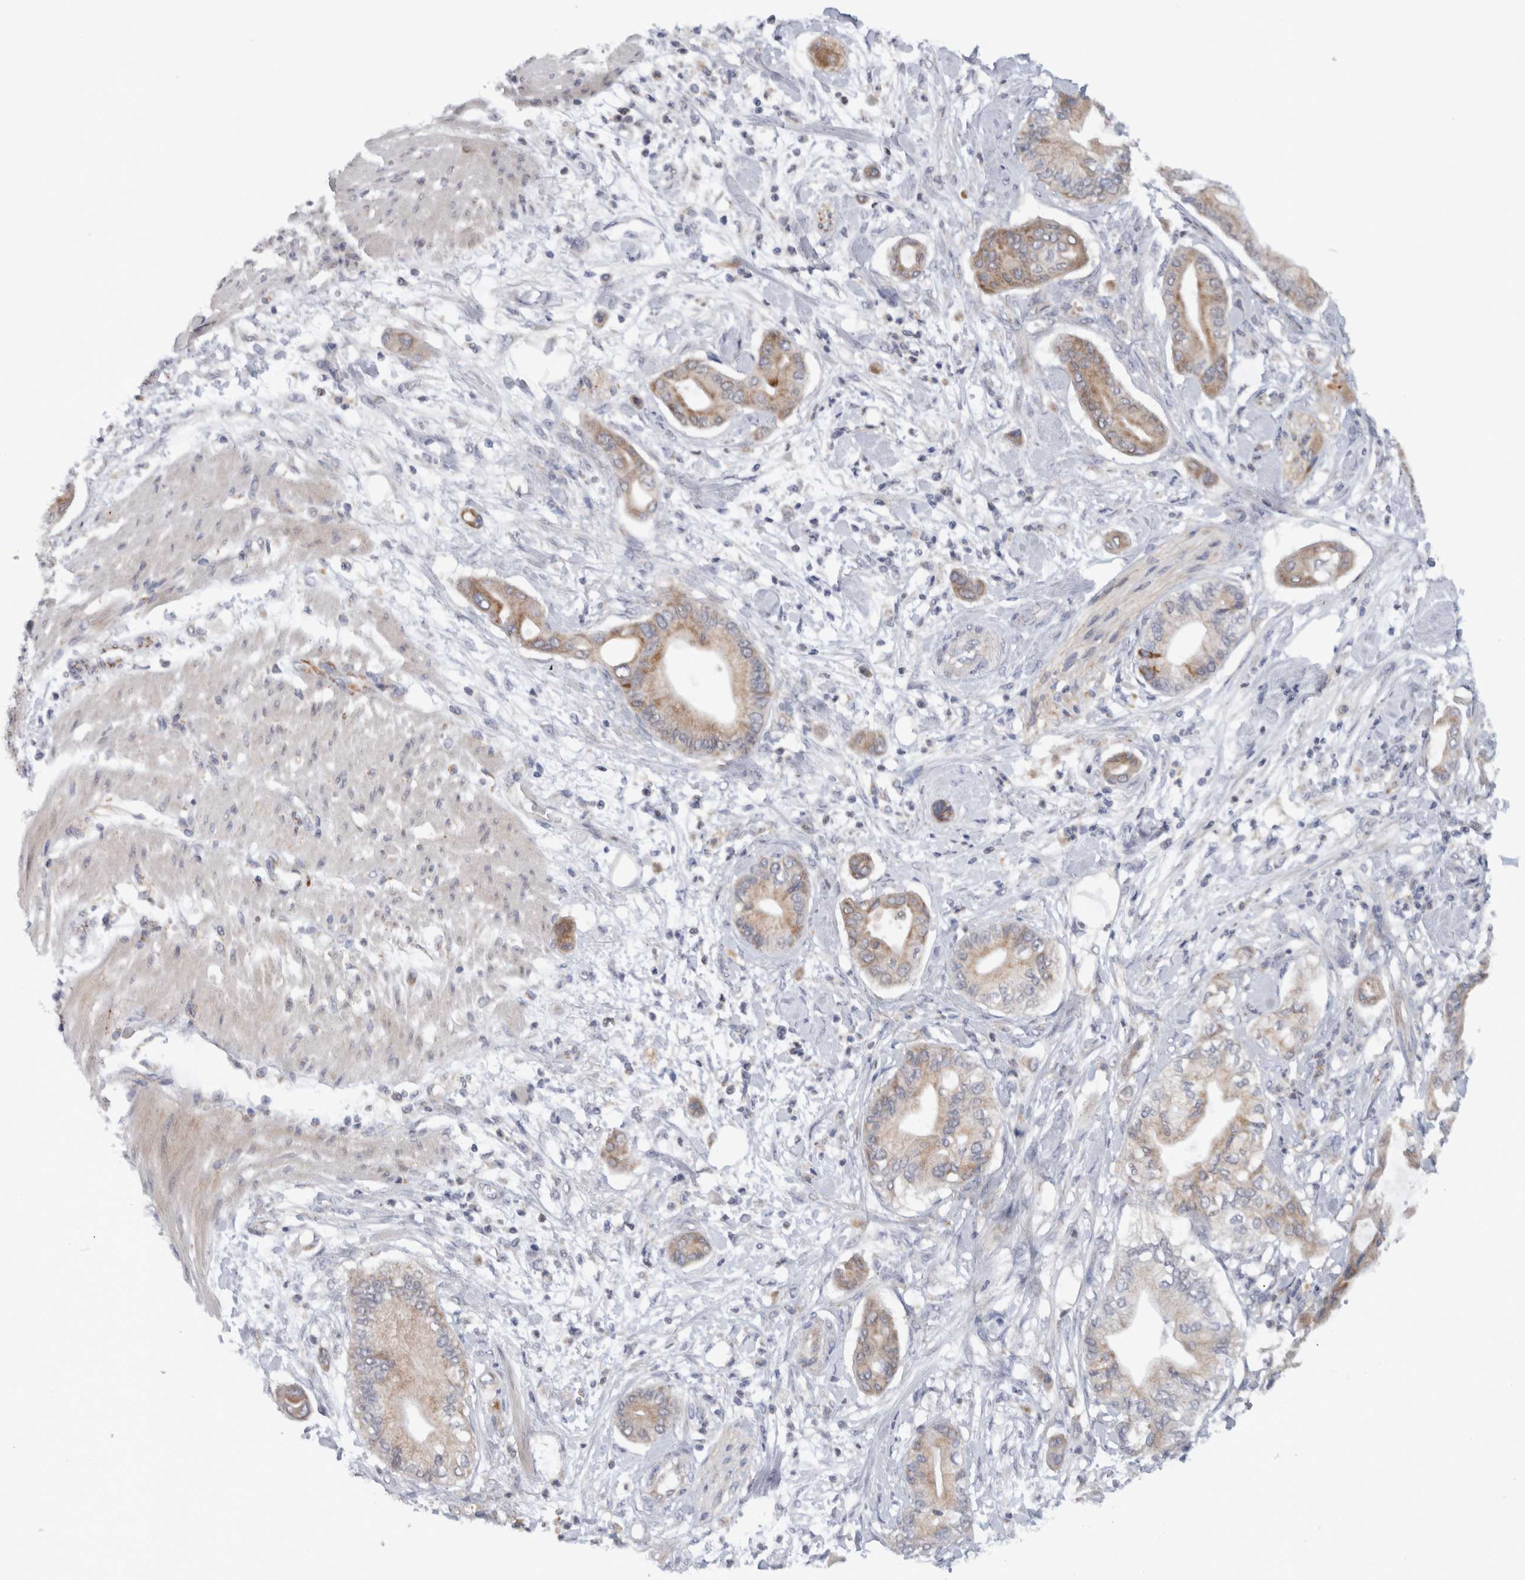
{"staining": {"intensity": "moderate", "quantity": ">75%", "location": "cytoplasmic/membranous"}, "tissue": "pancreatic cancer", "cell_type": "Tumor cells", "image_type": "cancer", "snomed": [{"axis": "morphology", "description": "Adenocarcinoma, NOS"}, {"axis": "morphology", "description": "Adenocarcinoma, metastatic, NOS"}, {"axis": "topography", "description": "Lymph node"}, {"axis": "topography", "description": "Pancreas"}, {"axis": "topography", "description": "Duodenum"}], "caption": "Pancreatic cancer stained for a protein shows moderate cytoplasmic/membranous positivity in tumor cells. The staining was performed using DAB (3,3'-diaminobenzidine), with brown indicating positive protein expression. Nuclei are stained blue with hematoxylin.", "gene": "RAB18", "patient": {"sex": "female", "age": 64}}